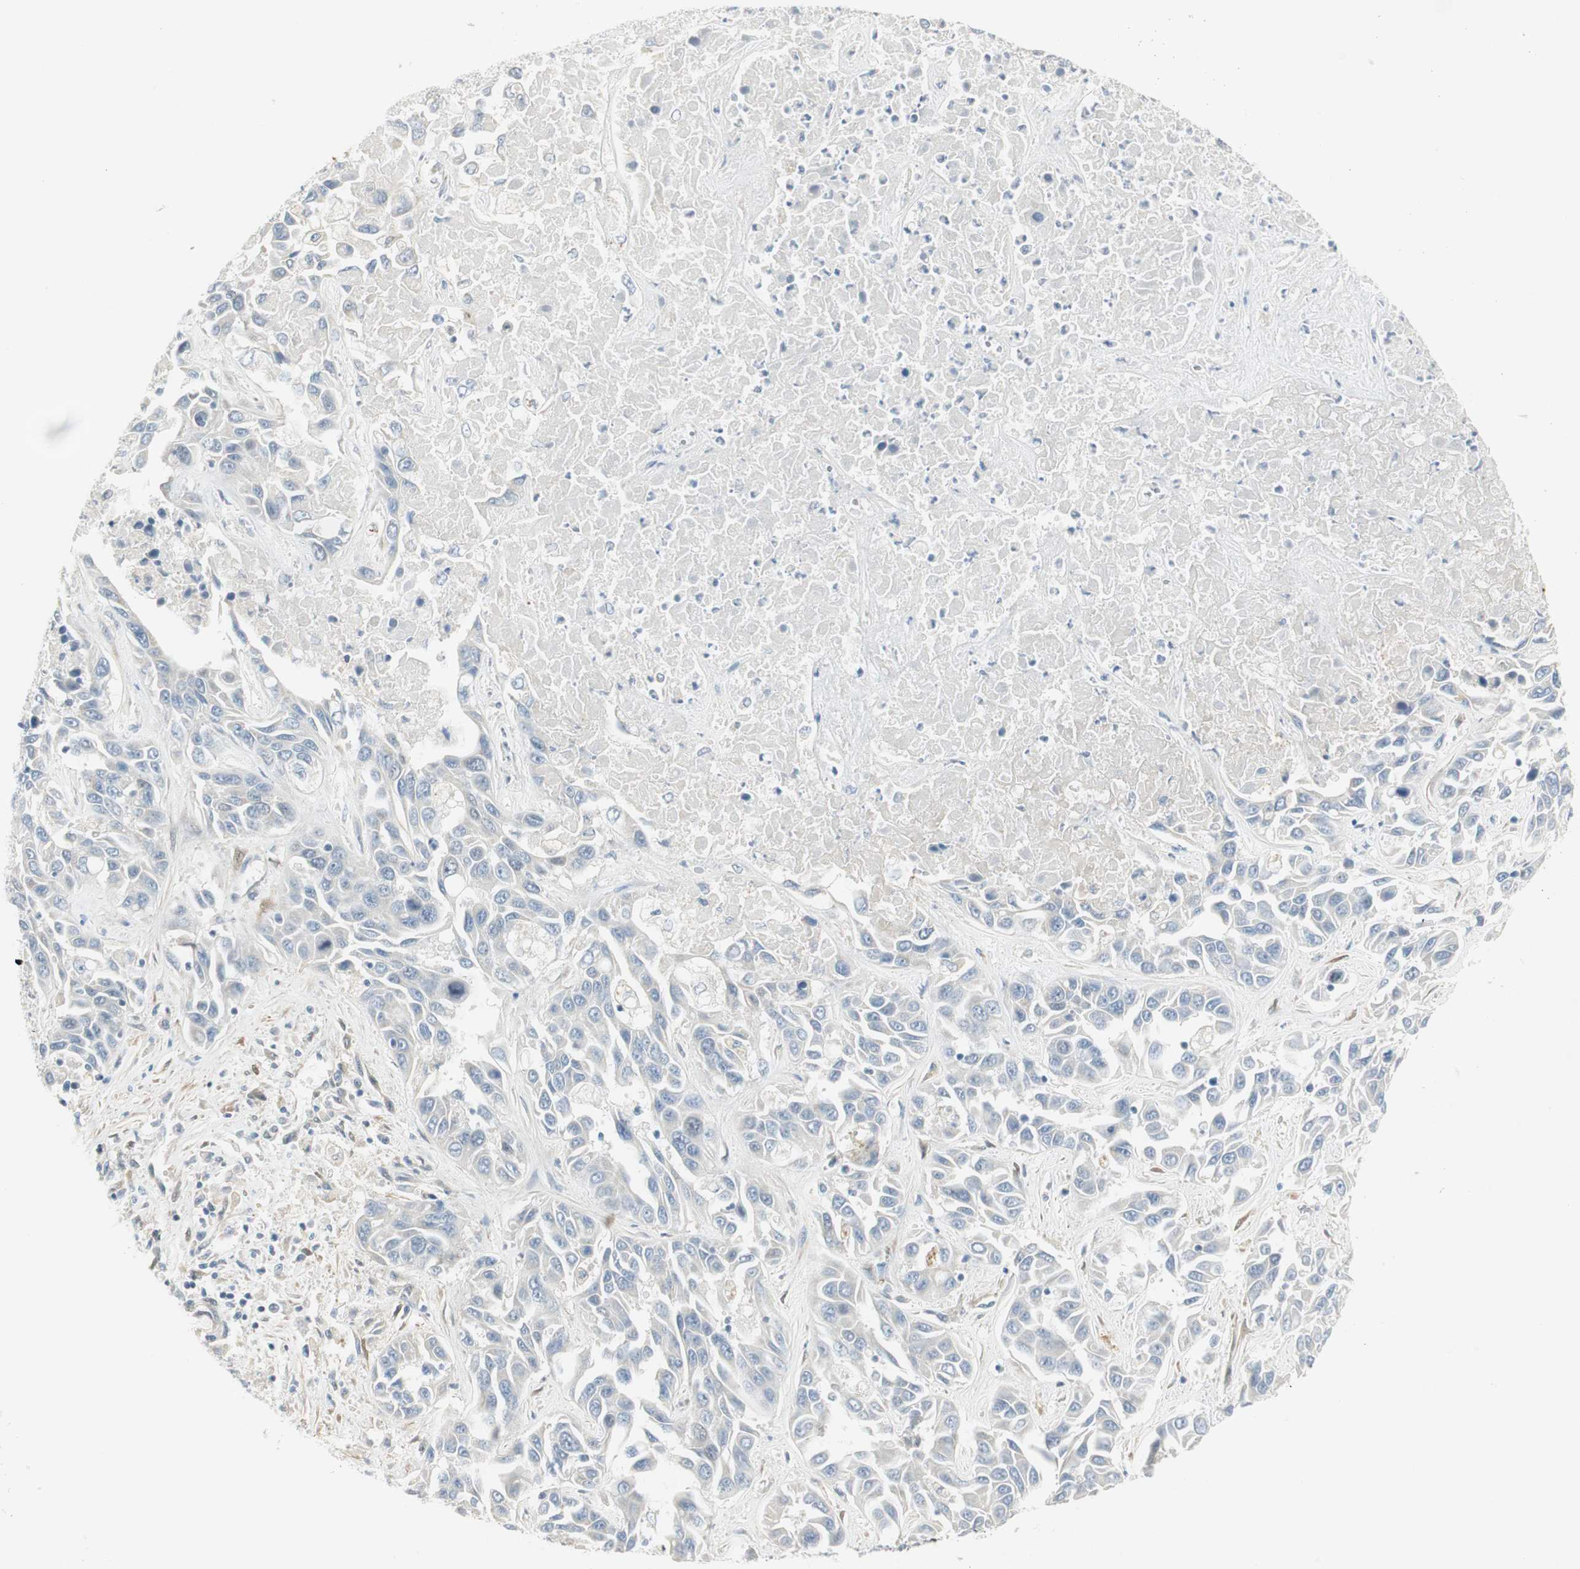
{"staining": {"intensity": "negative", "quantity": "none", "location": "none"}, "tissue": "liver cancer", "cell_type": "Tumor cells", "image_type": "cancer", "snomed": [{"axis": "morphology", "description": "Cholangiocarcinoma"}, {"axis": "topography", "description": "Liver"}], "caption": "Immunohistochemical staining of human liver cancer (cholangiocarcinoma) reveals no significant expression in tumor cells.", "gene": "STON1-GTF2A1L", "patient": {"sex": "female", "age": 52}}